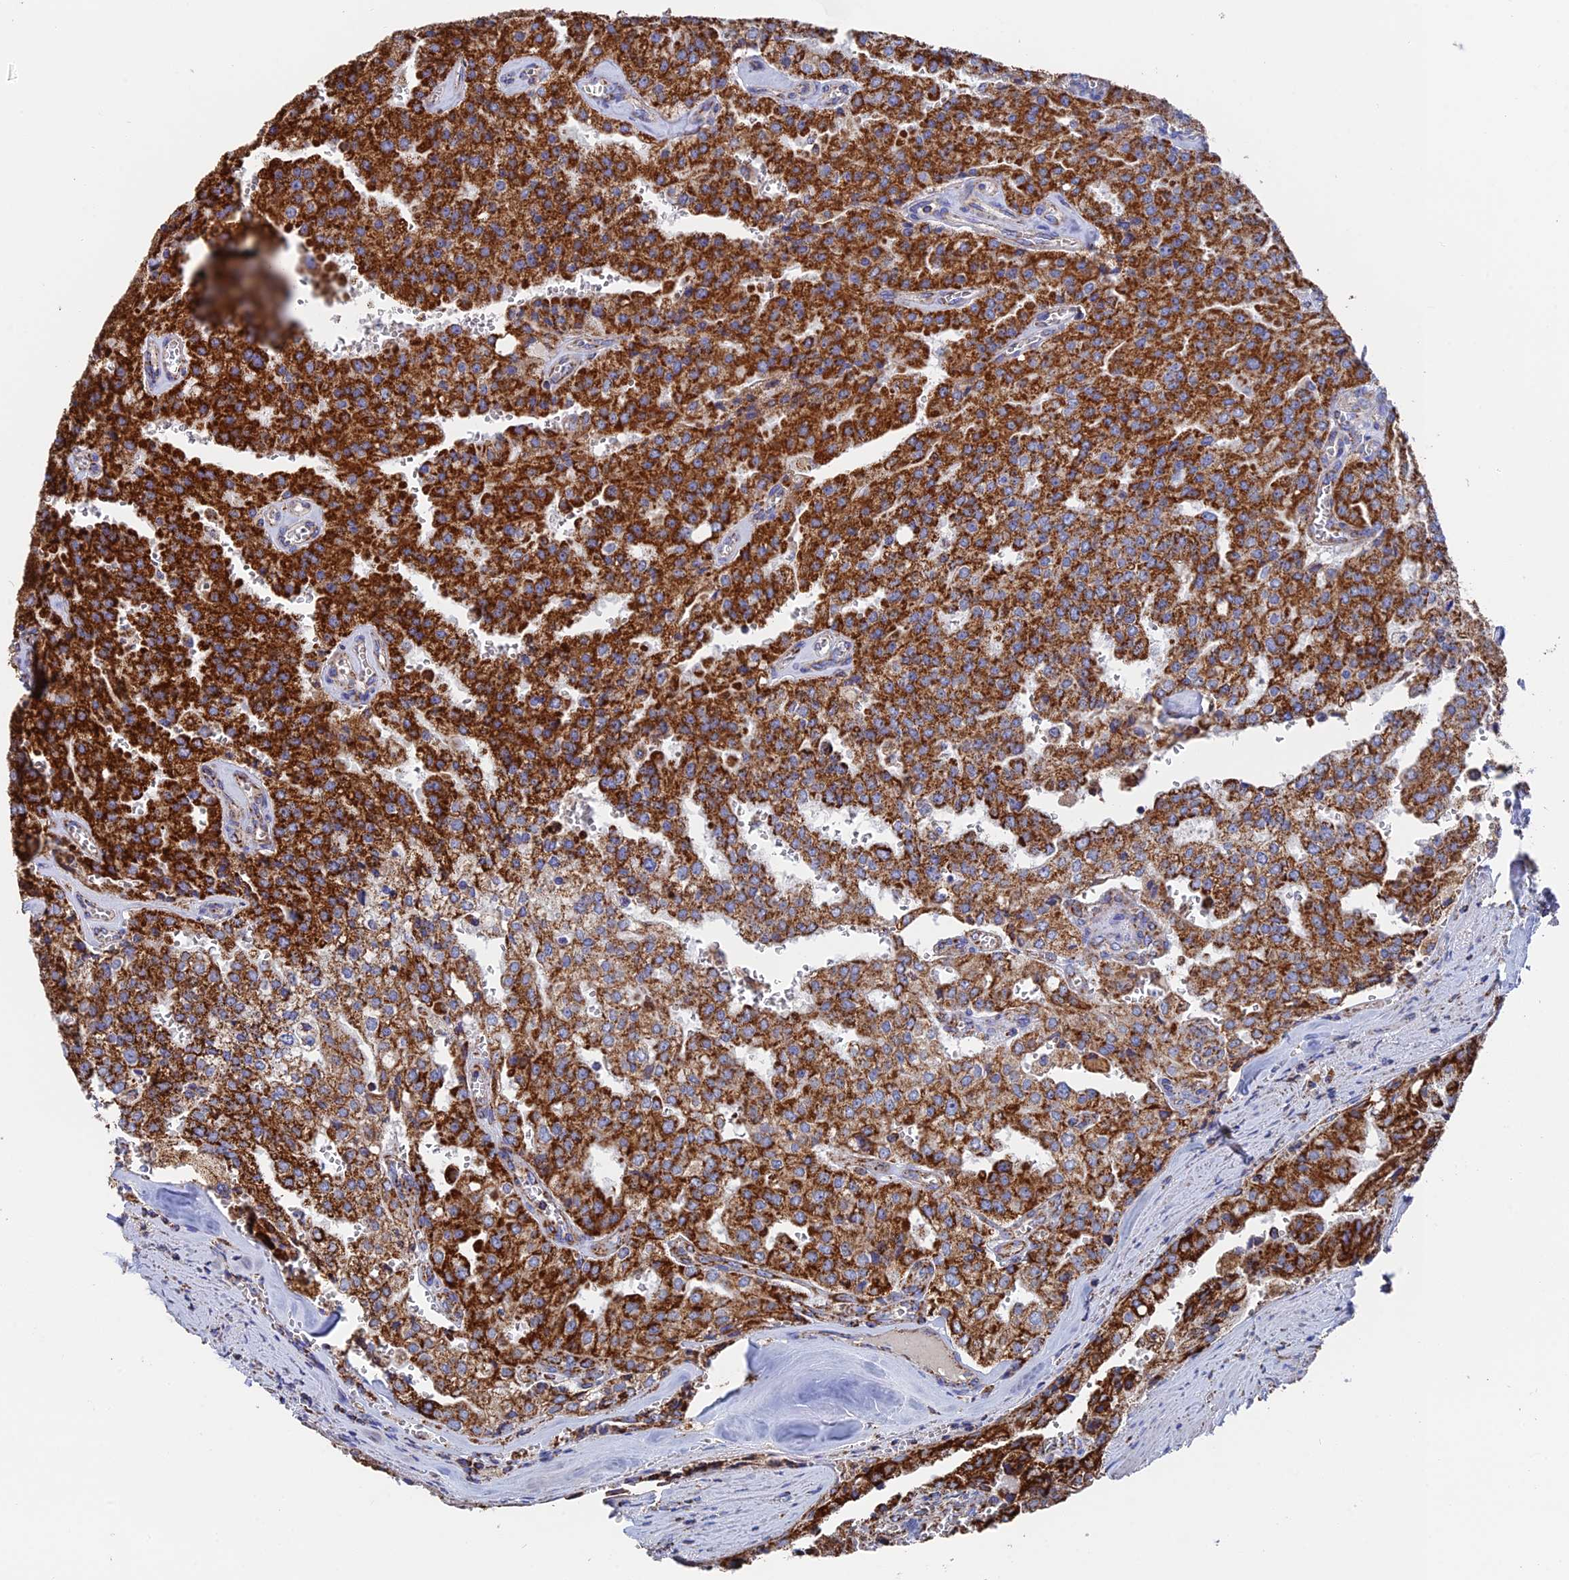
{"staining": {"intensity": "strong", "quantity": ">75%", "location": "cytoplasmic/membranous"}, "tissue": "prostate cancer", "cell_type": "Tumor cells", "image_type": "cancer", "snomed": [{"axis": "morphology", "description": "Adenocarcinoma, High grade"}, {"axis": "topography", "description": "Prostate"}], "caption": "High-magnification brightfield microscopy of prostate cancer (high-grade adenocarcinoma) stained with DAB (brown) and counterstained with hematoxylin (blue). tumor cells exhibit strong cytoplasmic/membranous expression is seen in about>75% of cells.", "gene": "HAUS8", "patient": {"sex": "male", "age": 68}}